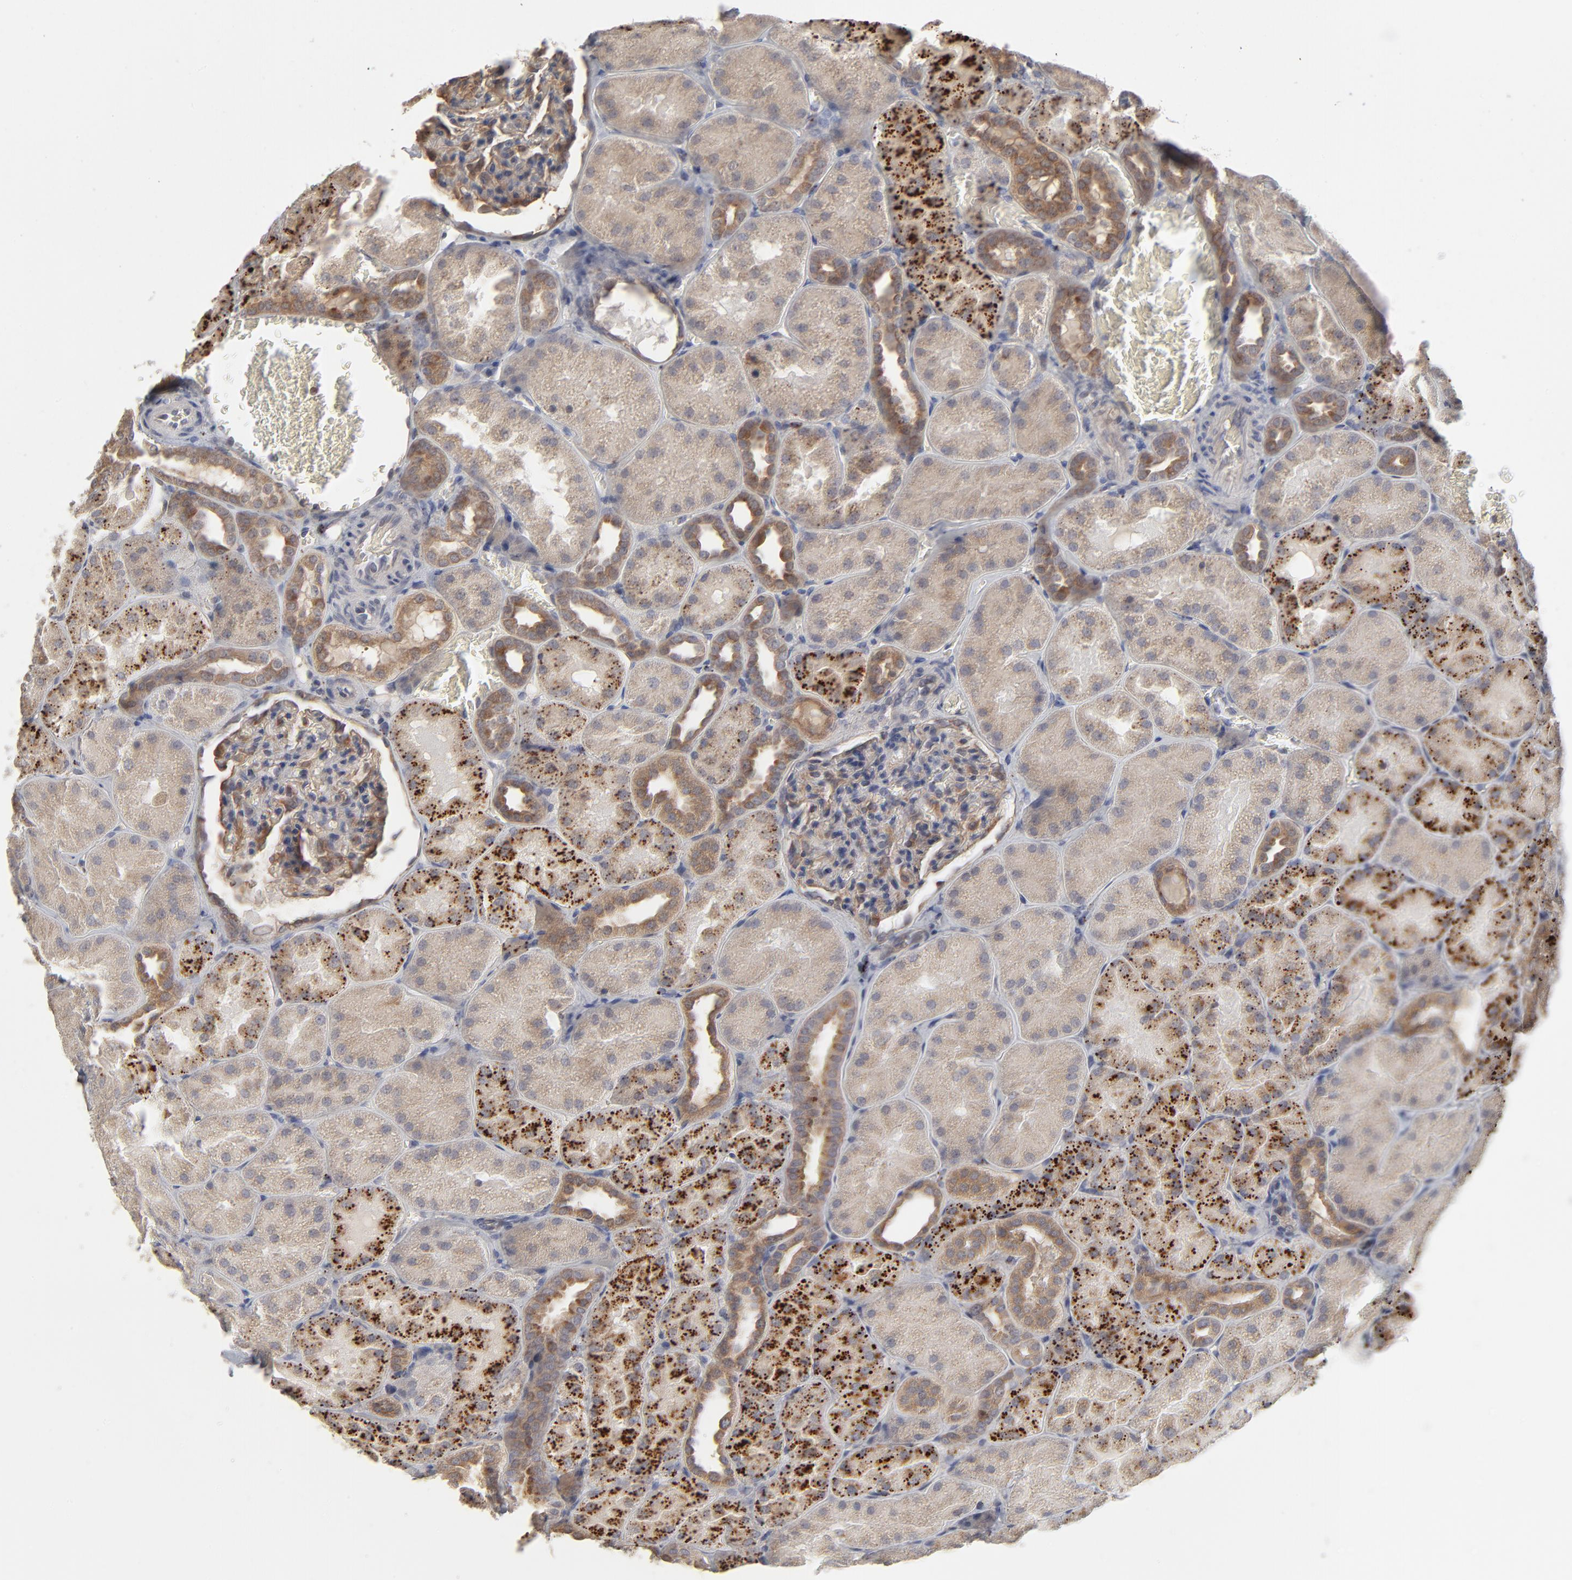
{"staining": {"intensity": "moderate", "quantity": "25%-75%", "location": "cytoplasmic/membranous"}, "tissue": "kidney", "cell_type": "Cells in glomeruli", "image_type": "normal", "snomed": [{"axis": "morphology", "description": "Normal tissue, NOS"}, {"axis": "topography", "description": "Kidney"}], "caption": "The immunohistochemical stain highlights moderate cytoplasmic/membranous expression in cells in glomeruli of normal kidney. The staining was performed using DAB to visualize the protein expression in brown, while the nuclei were stained in blue with hematoxylin (Magnification: 20x).", "gene": "POMT2", "patient": {"sex": "male", "age": 28}}